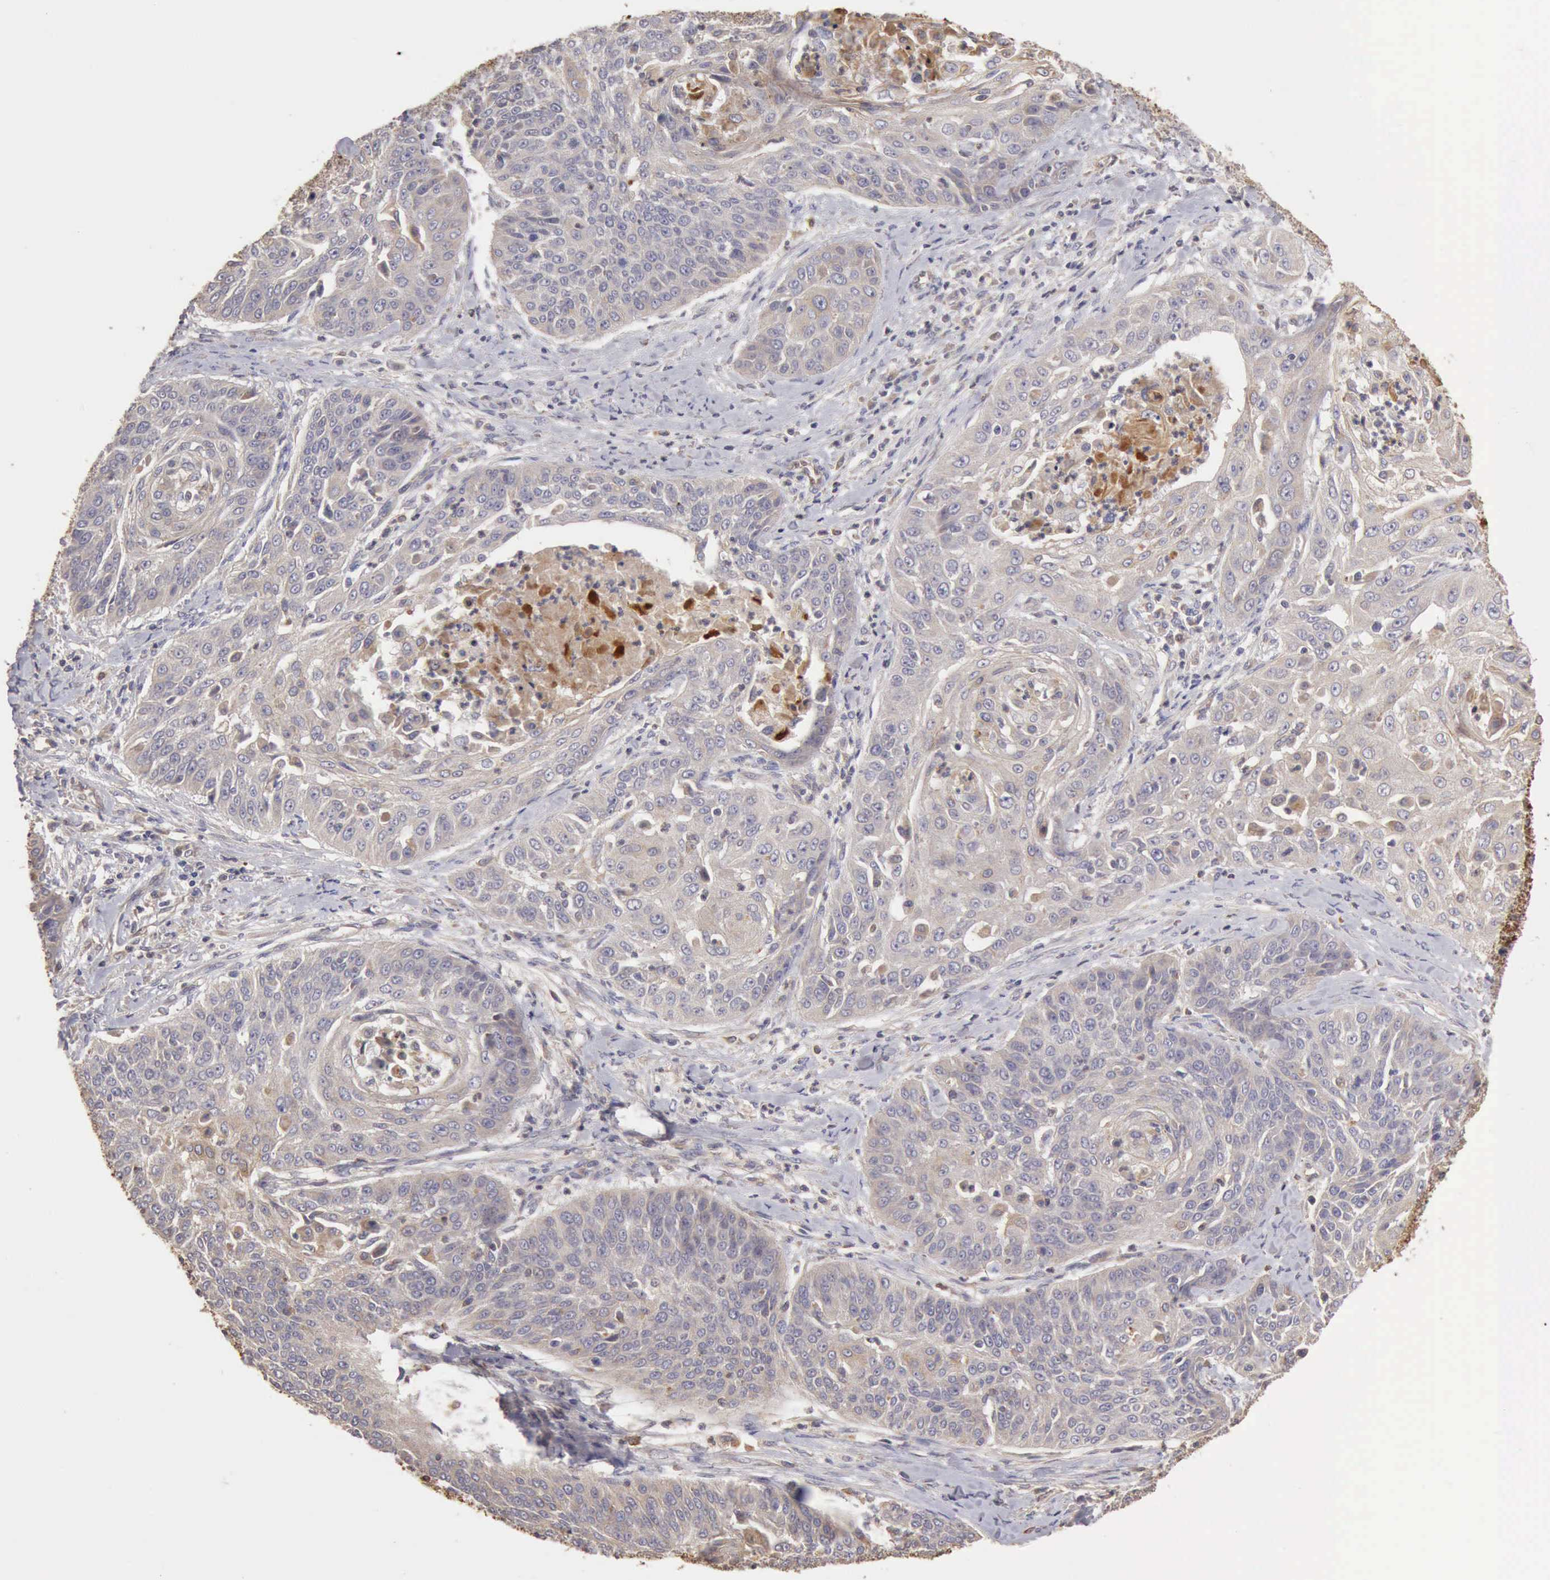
{"staining": {"intensity": "negative", "quantity": "none", "location": "none"}, "tissue": "cervical cancer", "cell_type": "Tumor cells", "image_type": "cancer", "snomed": [{"axis": "morphology", "description": "Squamous cell carcinoma, NOS"}, {"axis": "topography", "description": "Cervix"}], "caption": "Tumor cells show no significant protein positivity in cervical cancer (squamous cell carcinoma).", "gene": "BMX", "patient": {"sex": "female", "age": 64}}